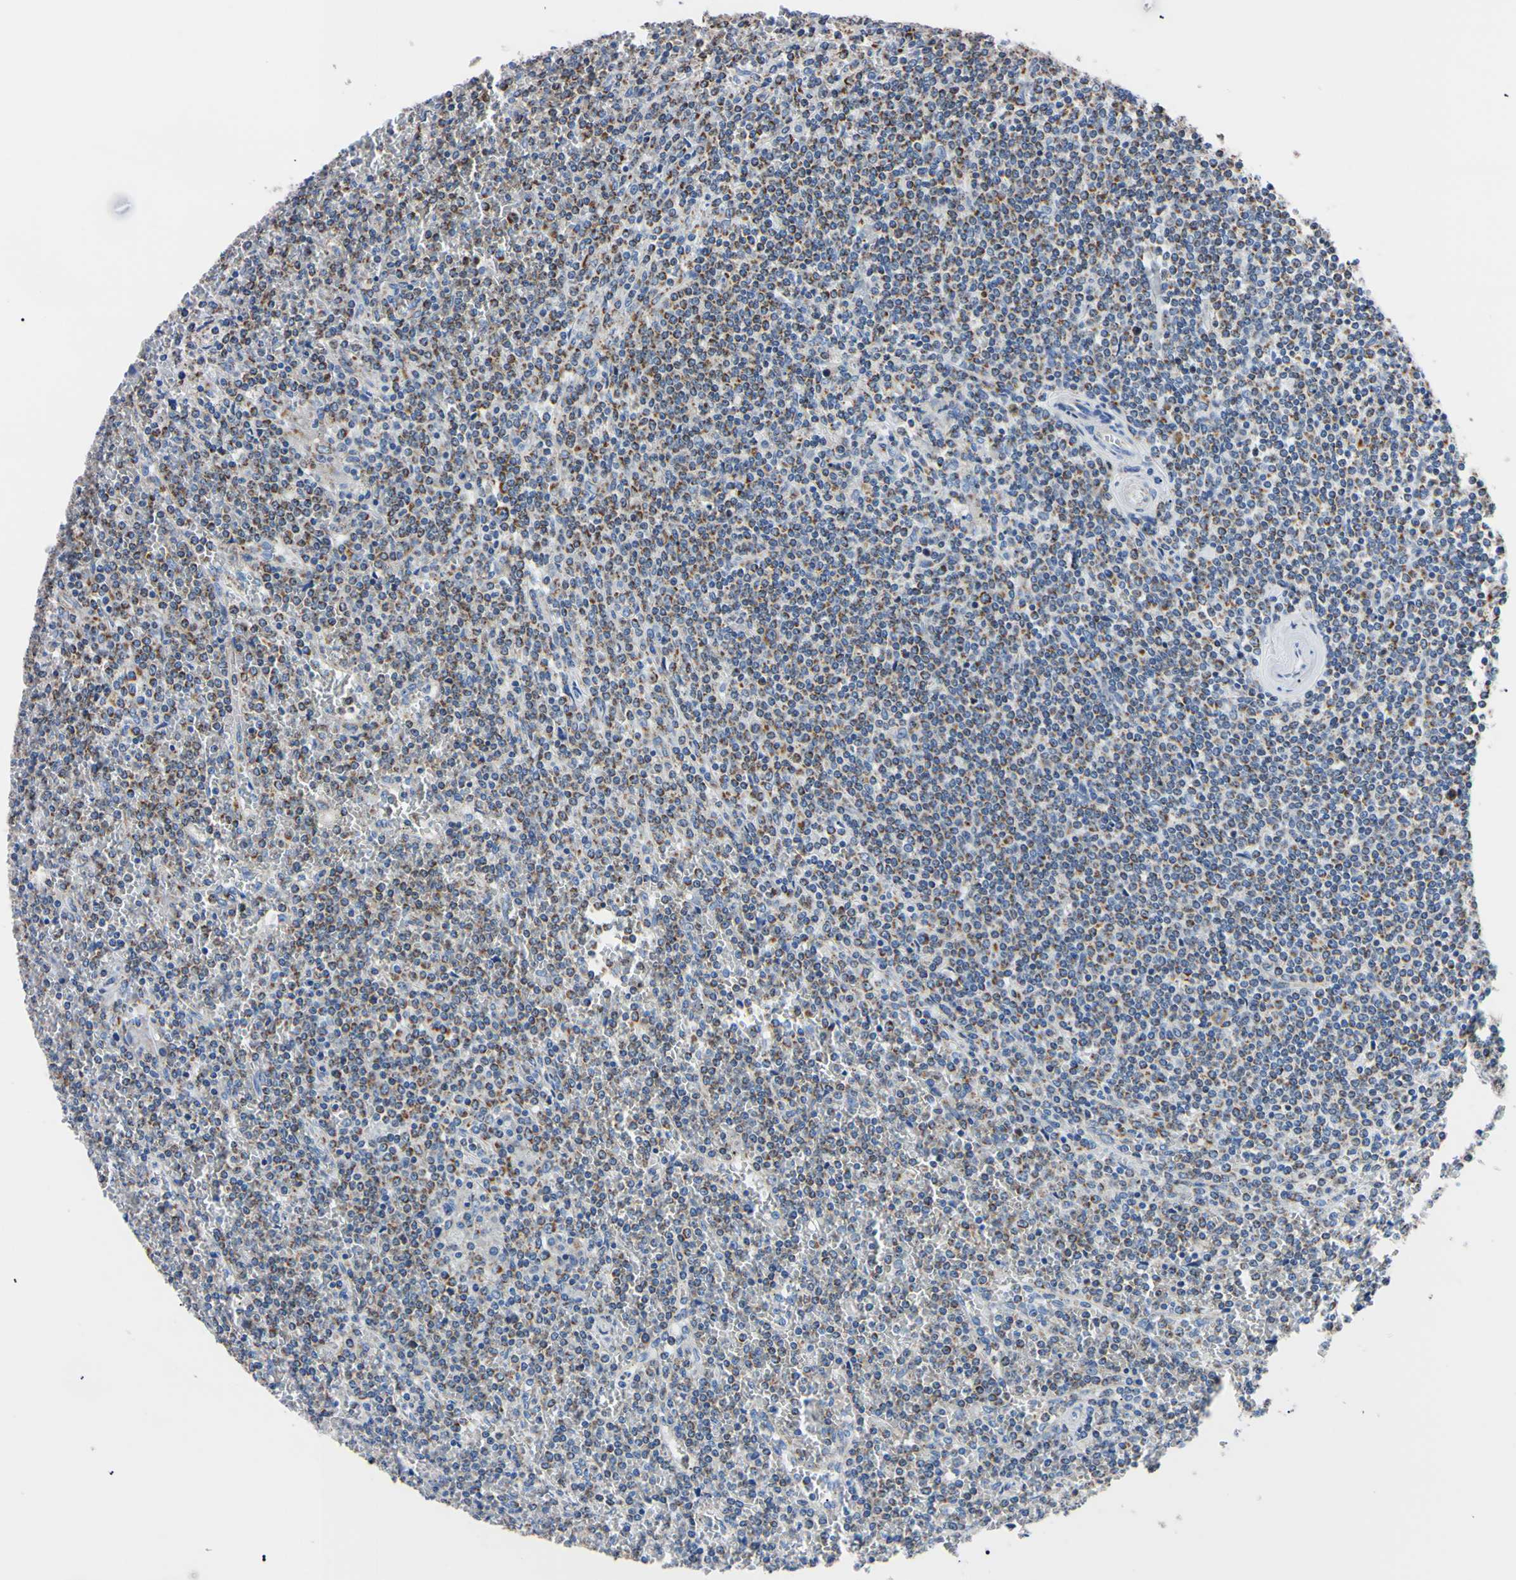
{"staining": {"intensity": "strong", "quantity": "25%-75%", "location": "cytoplasmic/membranous"}, "tissue": "lymphoma", "cell_type": "Tumor cells", "image_type": "cancer", "snomed": [{"axis": "morphology", "description": "Malignant lymphoma, non-Hodgkin's type, Low grade"}, {"axis": "topography", "description": "Spleen"}], "caption": "An image of low-grade malignant lymphoma, non-Hodgkin's type stained for a protein displays strong cytoplasmic/membranous brown staining in tumor cells. Immunohistochemistry stains the protein of interest in brown and the nuclei are stained blue.", "gene": "CLPP", "patient": {"sex": "female", "age": 19}}